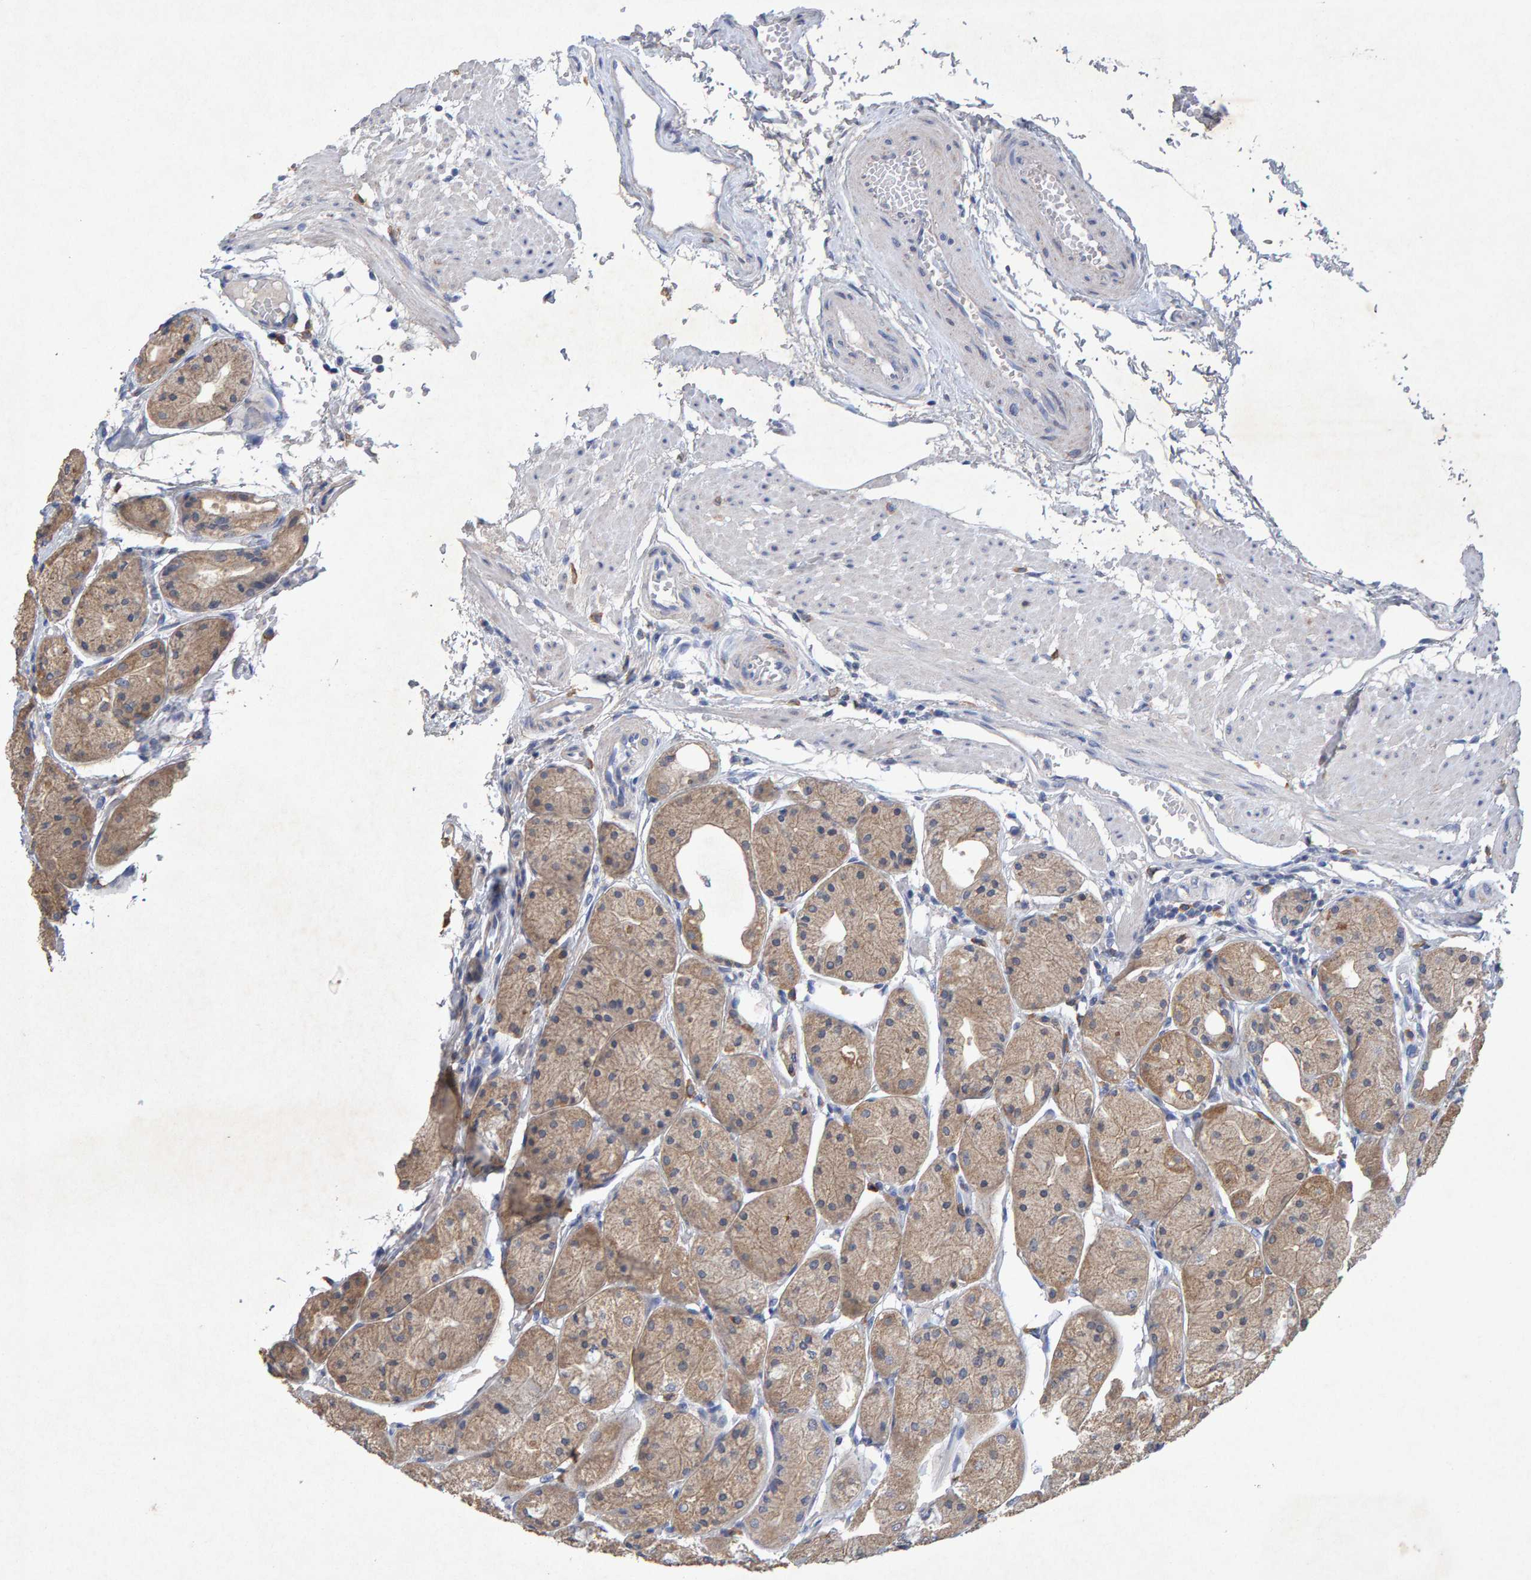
{"staining": {"intensity": "weak", "quantity": ">75%", "location": "cytoplasmic/membranous"}, "tissue": "stomach", "cell_type": "Glandular cells", "image_type": "normal", "snomed": [{"axis": "morphology", "description": "Normal tissue, NOS"}, {"axis": "topography", "description": "Stomach, upper"}], "caption": "Stomach stained with IHC reveals weak cytoplasmic/membranous staining in about >75% of glandular cells. (DAB = brown stain, brightfield microscopy at high magnification).", "gene": "CTH", "patient": {"sex": "male", "age": 72}}